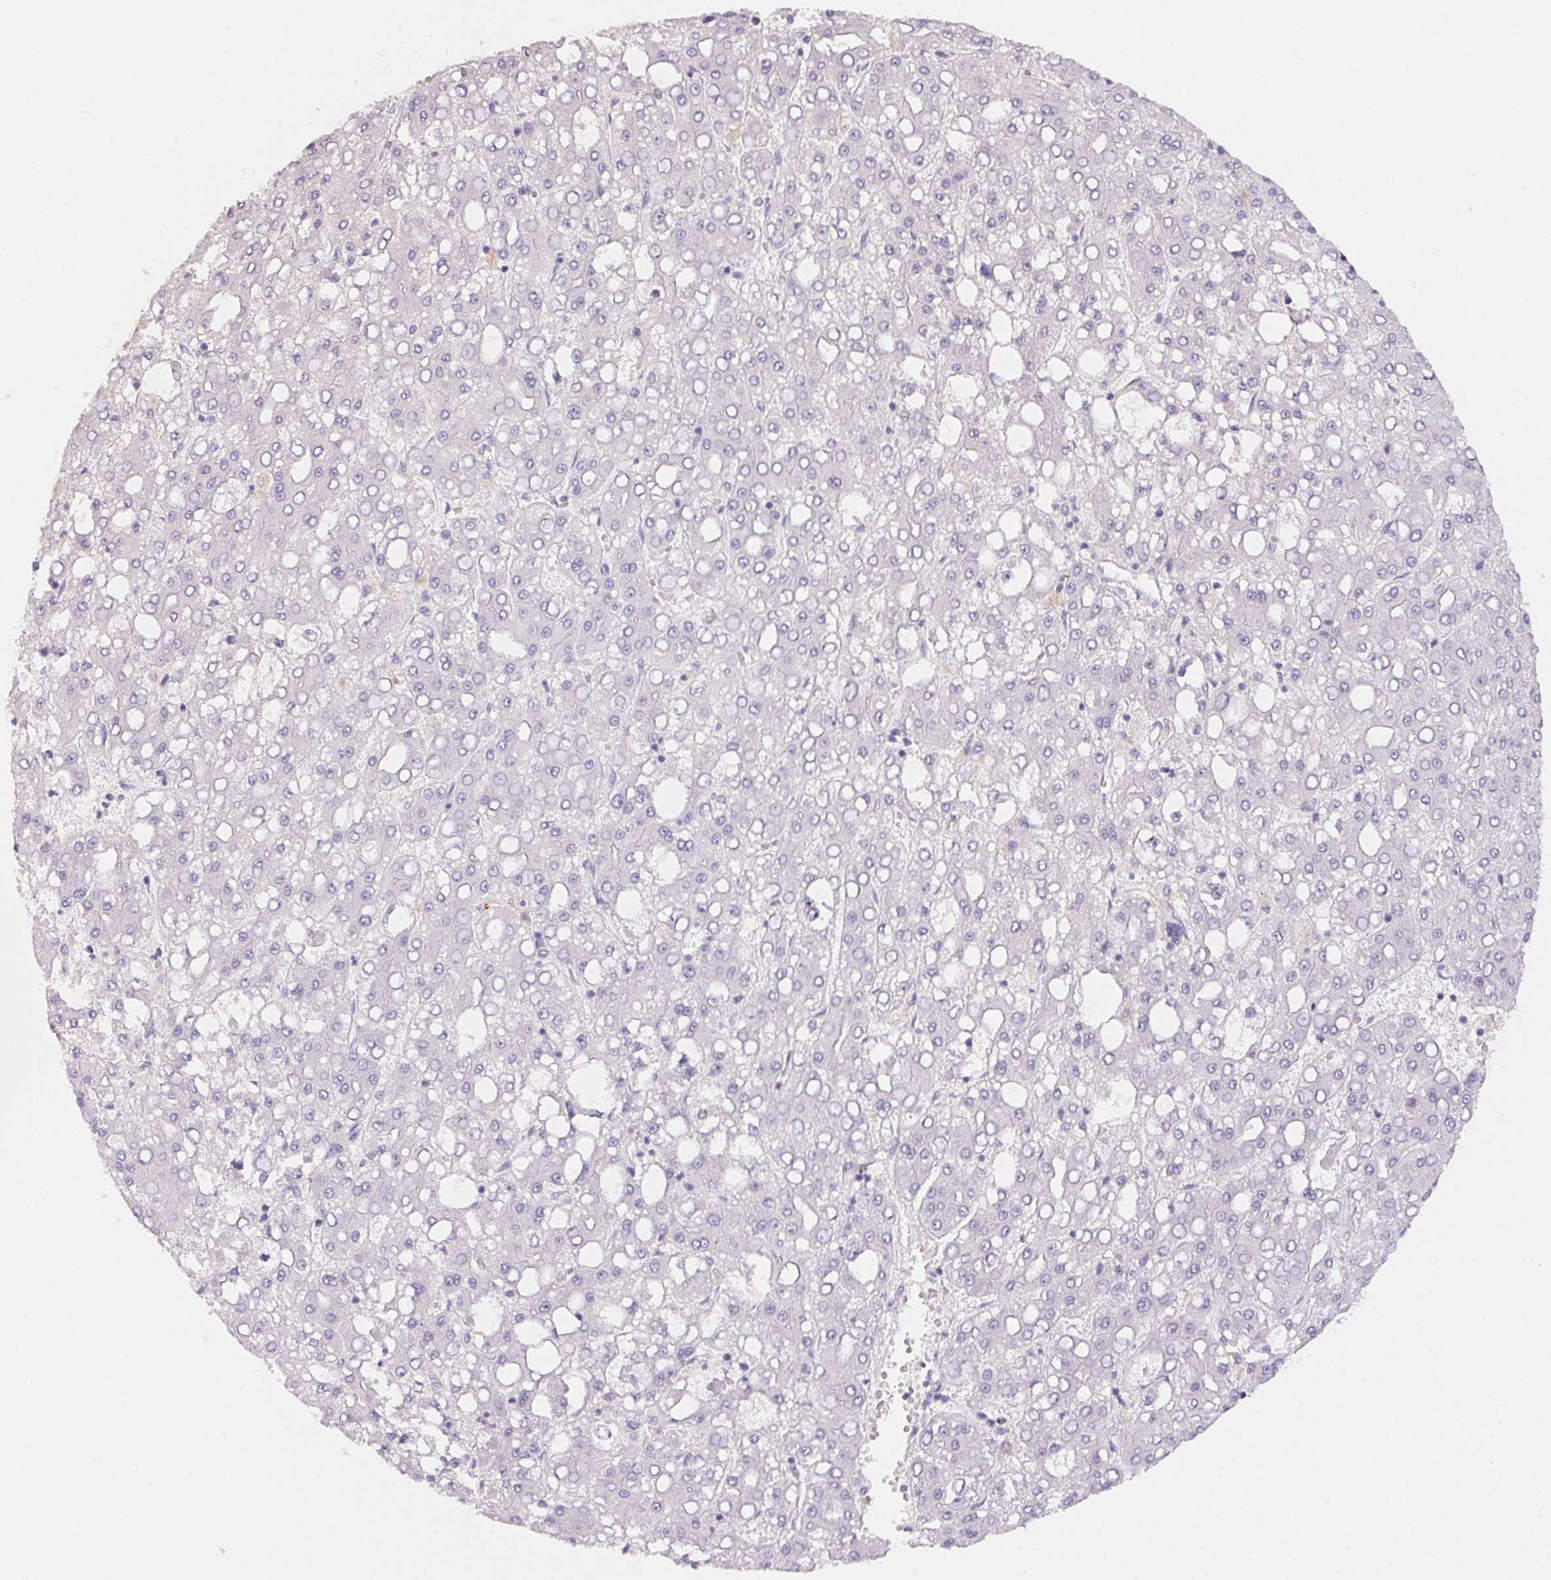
{"staining": {"intensity": "negative", "quantity": "none", "location": "none"}, "tissue": "liver cancer", "cell_type": "Tumor cells", "image_type": "cancer", "snomed": [{"axis": "morphology", "description": "Carcinoma, Hepatocellular, NOS"}, {"axis": "topography", "description": "Liver"}], "caption": "A high-resolution micrograph shows immunohistochemistry staining of liver cancer, which displays no significant positivity in tumor cells. (DAB (3,3'-diaminobenzidine) IHC visualized using brightfield microscopy, high magnification).", "gene": "PADI4", "patient": {"sex": "male", "age": 65}}